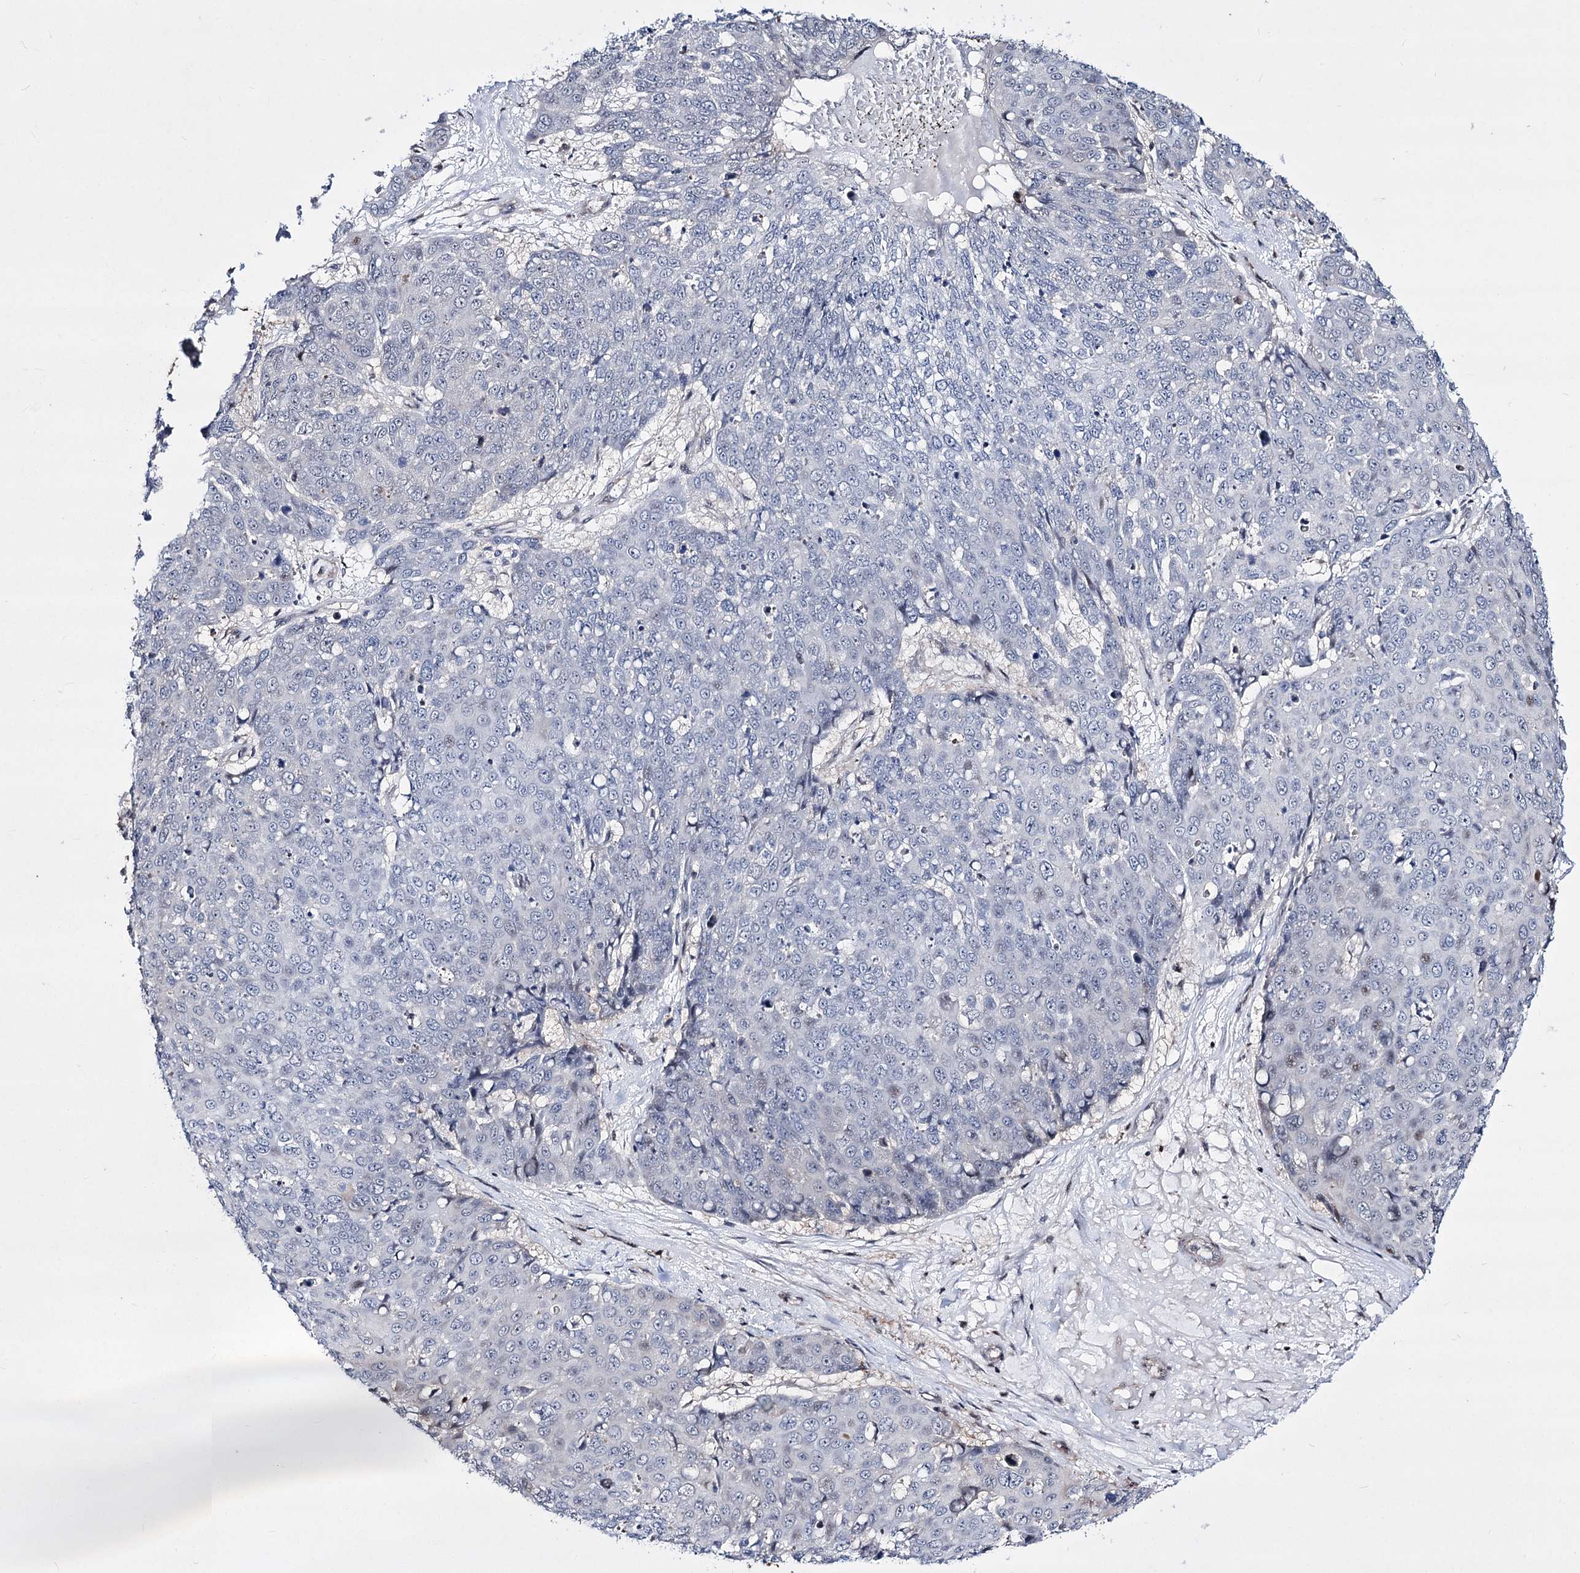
{"staining": {"intensity": "negative", "quantity": "none", "location": "none"}, "tissue": "skin cancer", "cell_type": "Tumor cells", "image_type": "cancer", "snomed": [{"axis": "morphology", "description": "Squamous cell carcinoma, NOS"}, {"axis": "topography", "description": "Skin"}], "caption": "There is no significant expression in tumor cells of skin cancer.", "gene": "CHMP7", "patient": {"sex": "male", "age": 71}}